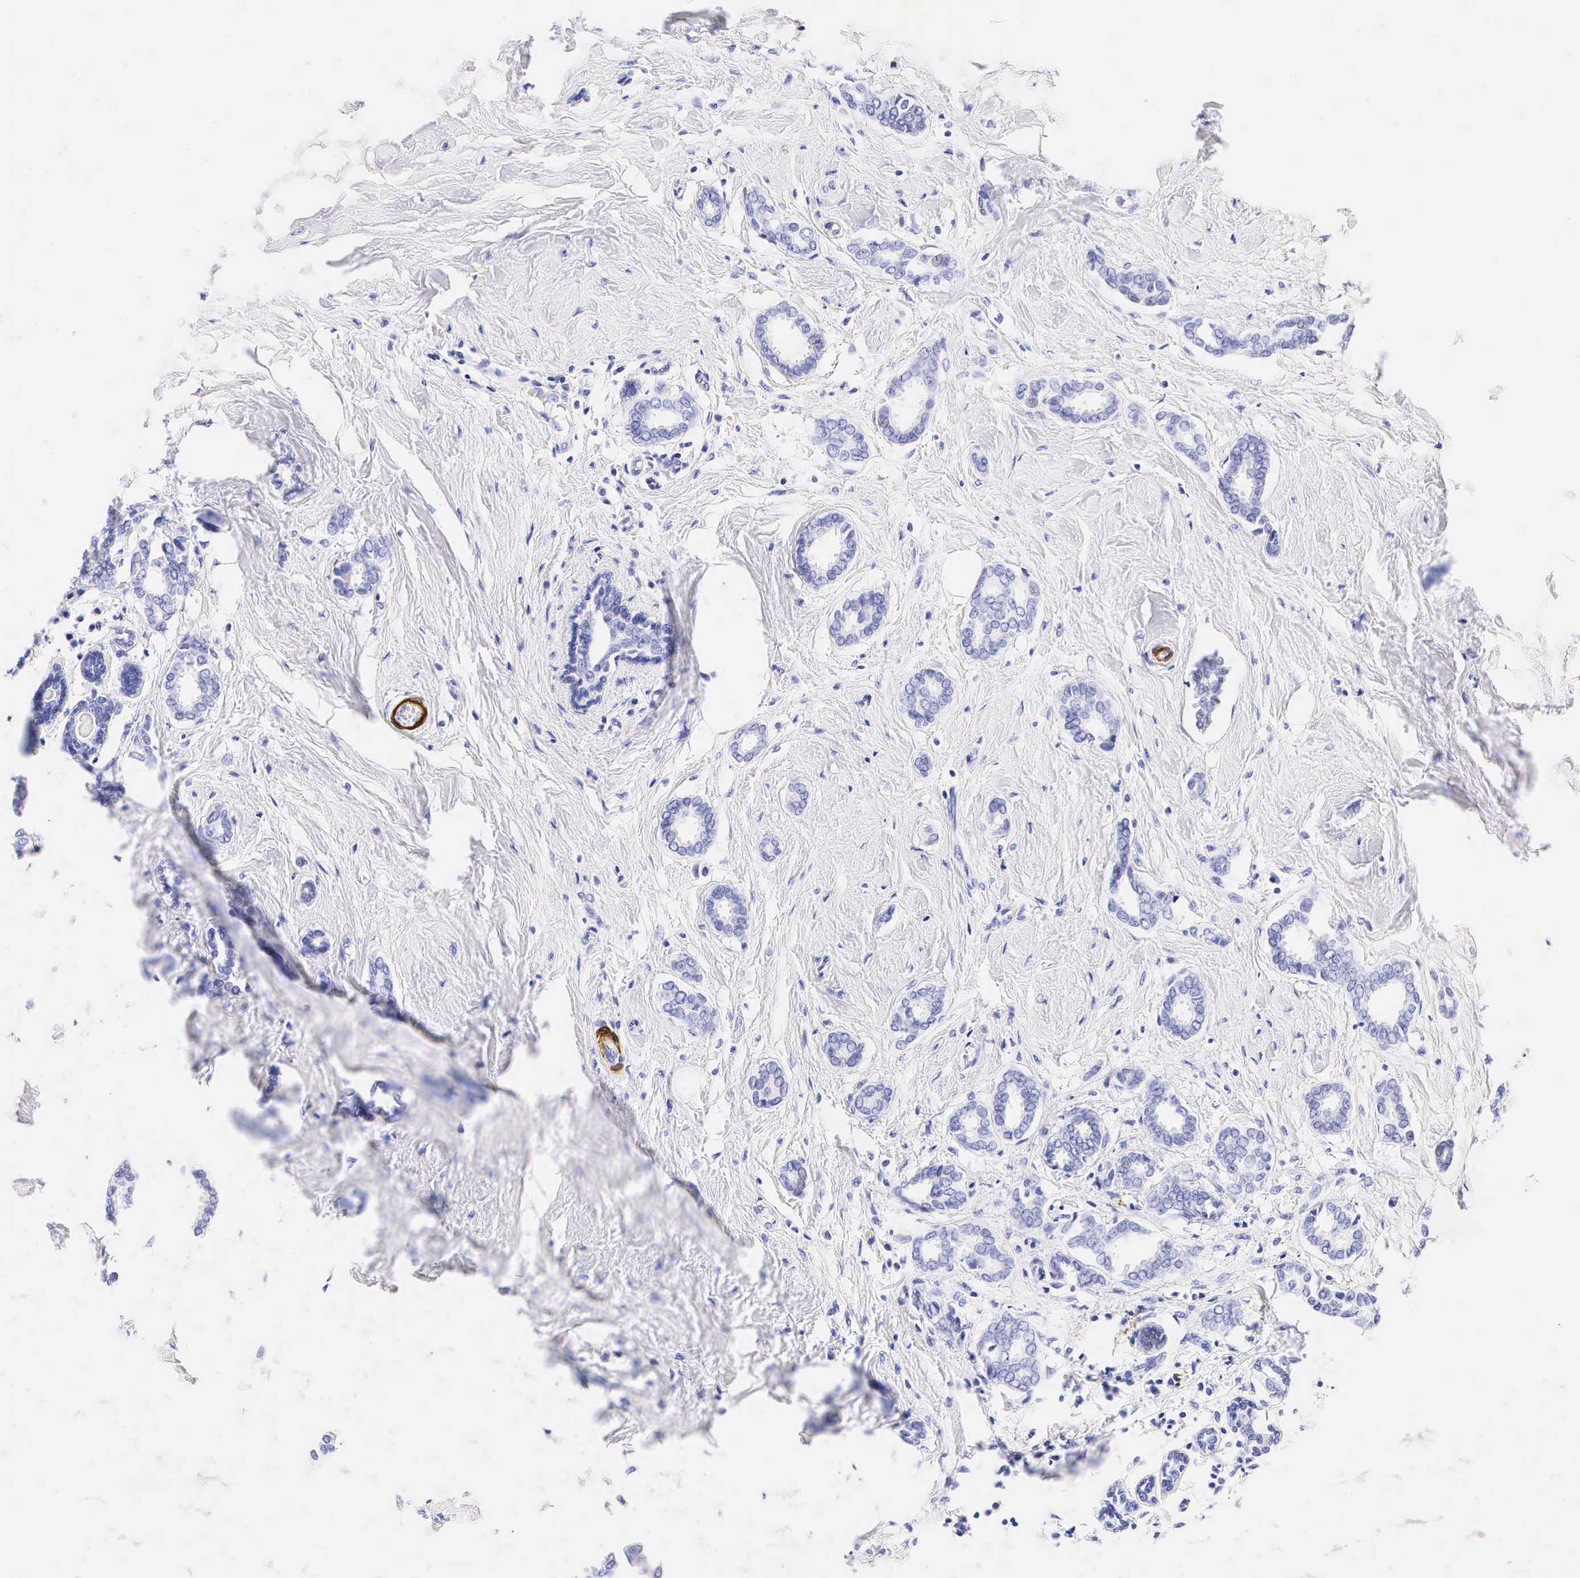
{"staining": {"intensity": "negative", "quantity": "none", "location": "none"}, "tissue": "breast cancer", "cell_type": "Tumor cells", "image_type": "cancer", "snomed": [{"axis": "morphology", "description": "Duct carcinoma"}, {"axis": "topography", "description": "Breast"}], "caption": "Image shows no significant protein expression in tumor cells of breast cancer.", "gene": "CALD1", "patient": {"sex": "female", "age": 50}}